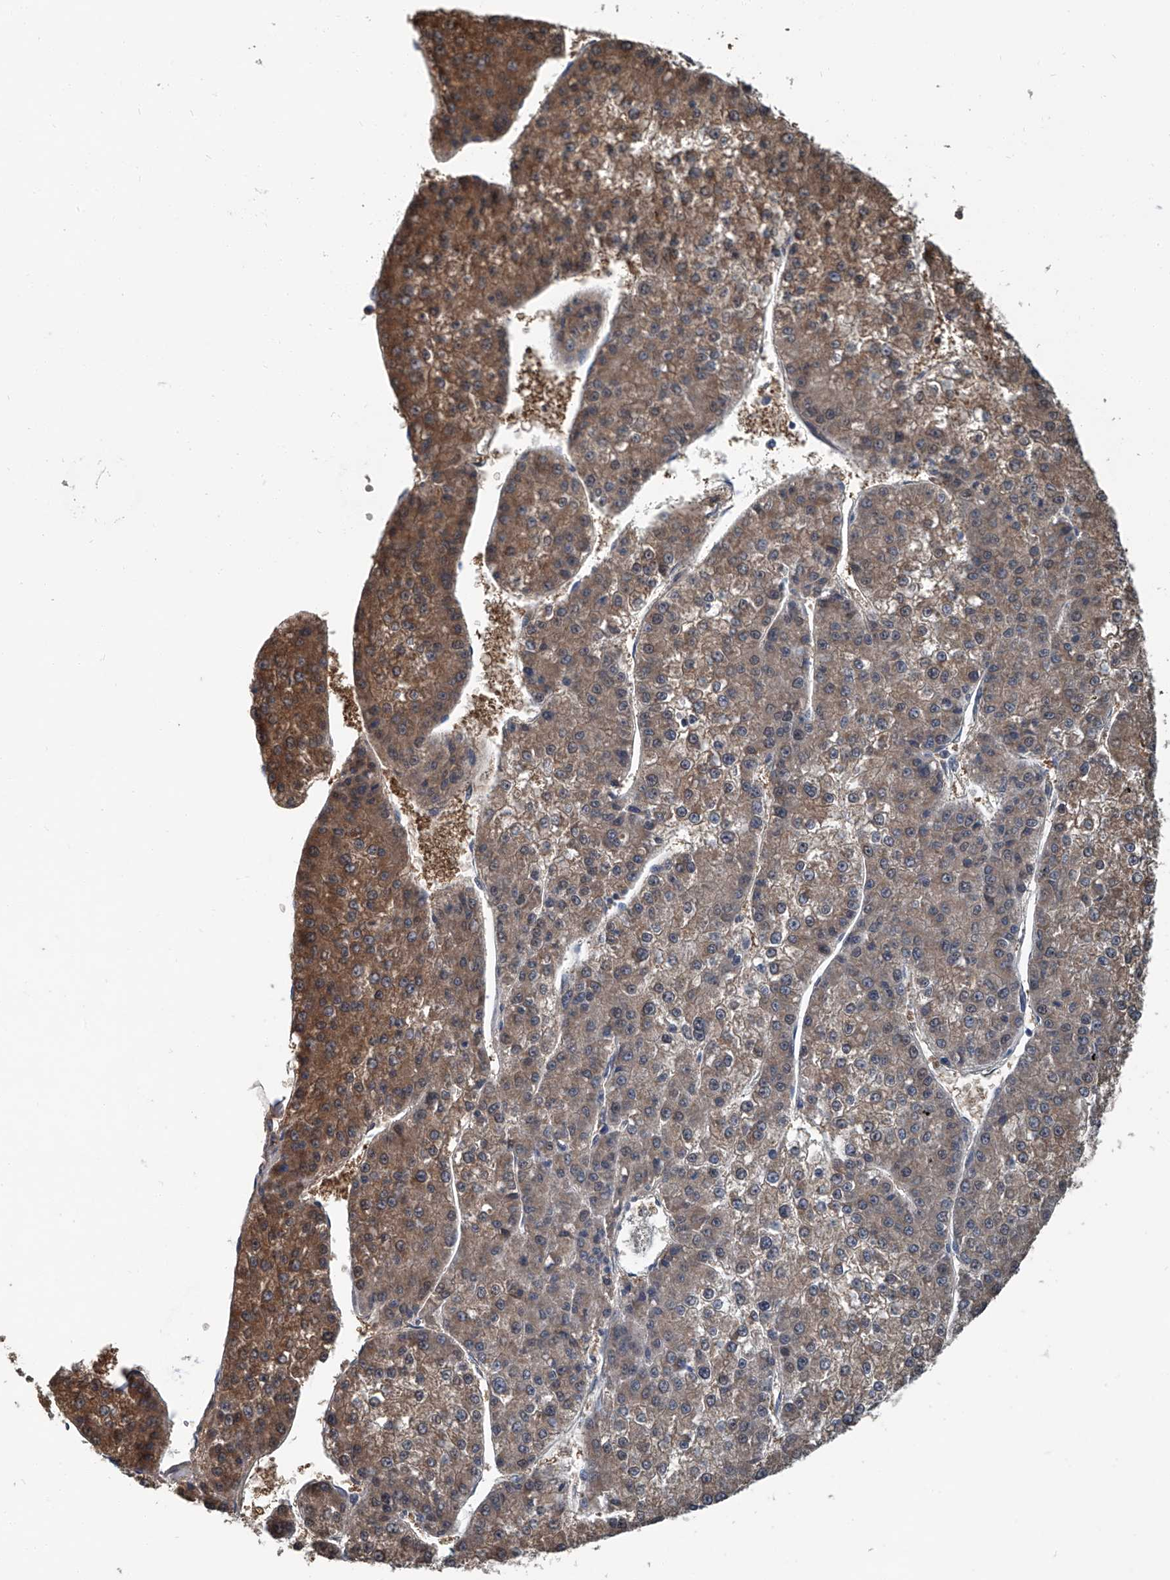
{"staining": {"intensity": "moderate", "quantity": ">75%", "location": "cytoplasmic/membranous"}, "tissue": "liver cancer", "cell_type": "Tumor cells", "image_type": "cancer", "snomed": [{"axis": "morphology", "description": "Carcinoma, Hepatocellular, NOS"}, {"axis": "topography", "description": "Liver"}], "caption": "Liver cancer stained with immunohistochemistry shows moderate cytoplasmic/membranous staining in approximately >75% of tumor cells.", "gene": "CLK1", "patient": {"sex": "female", "age": 73}}